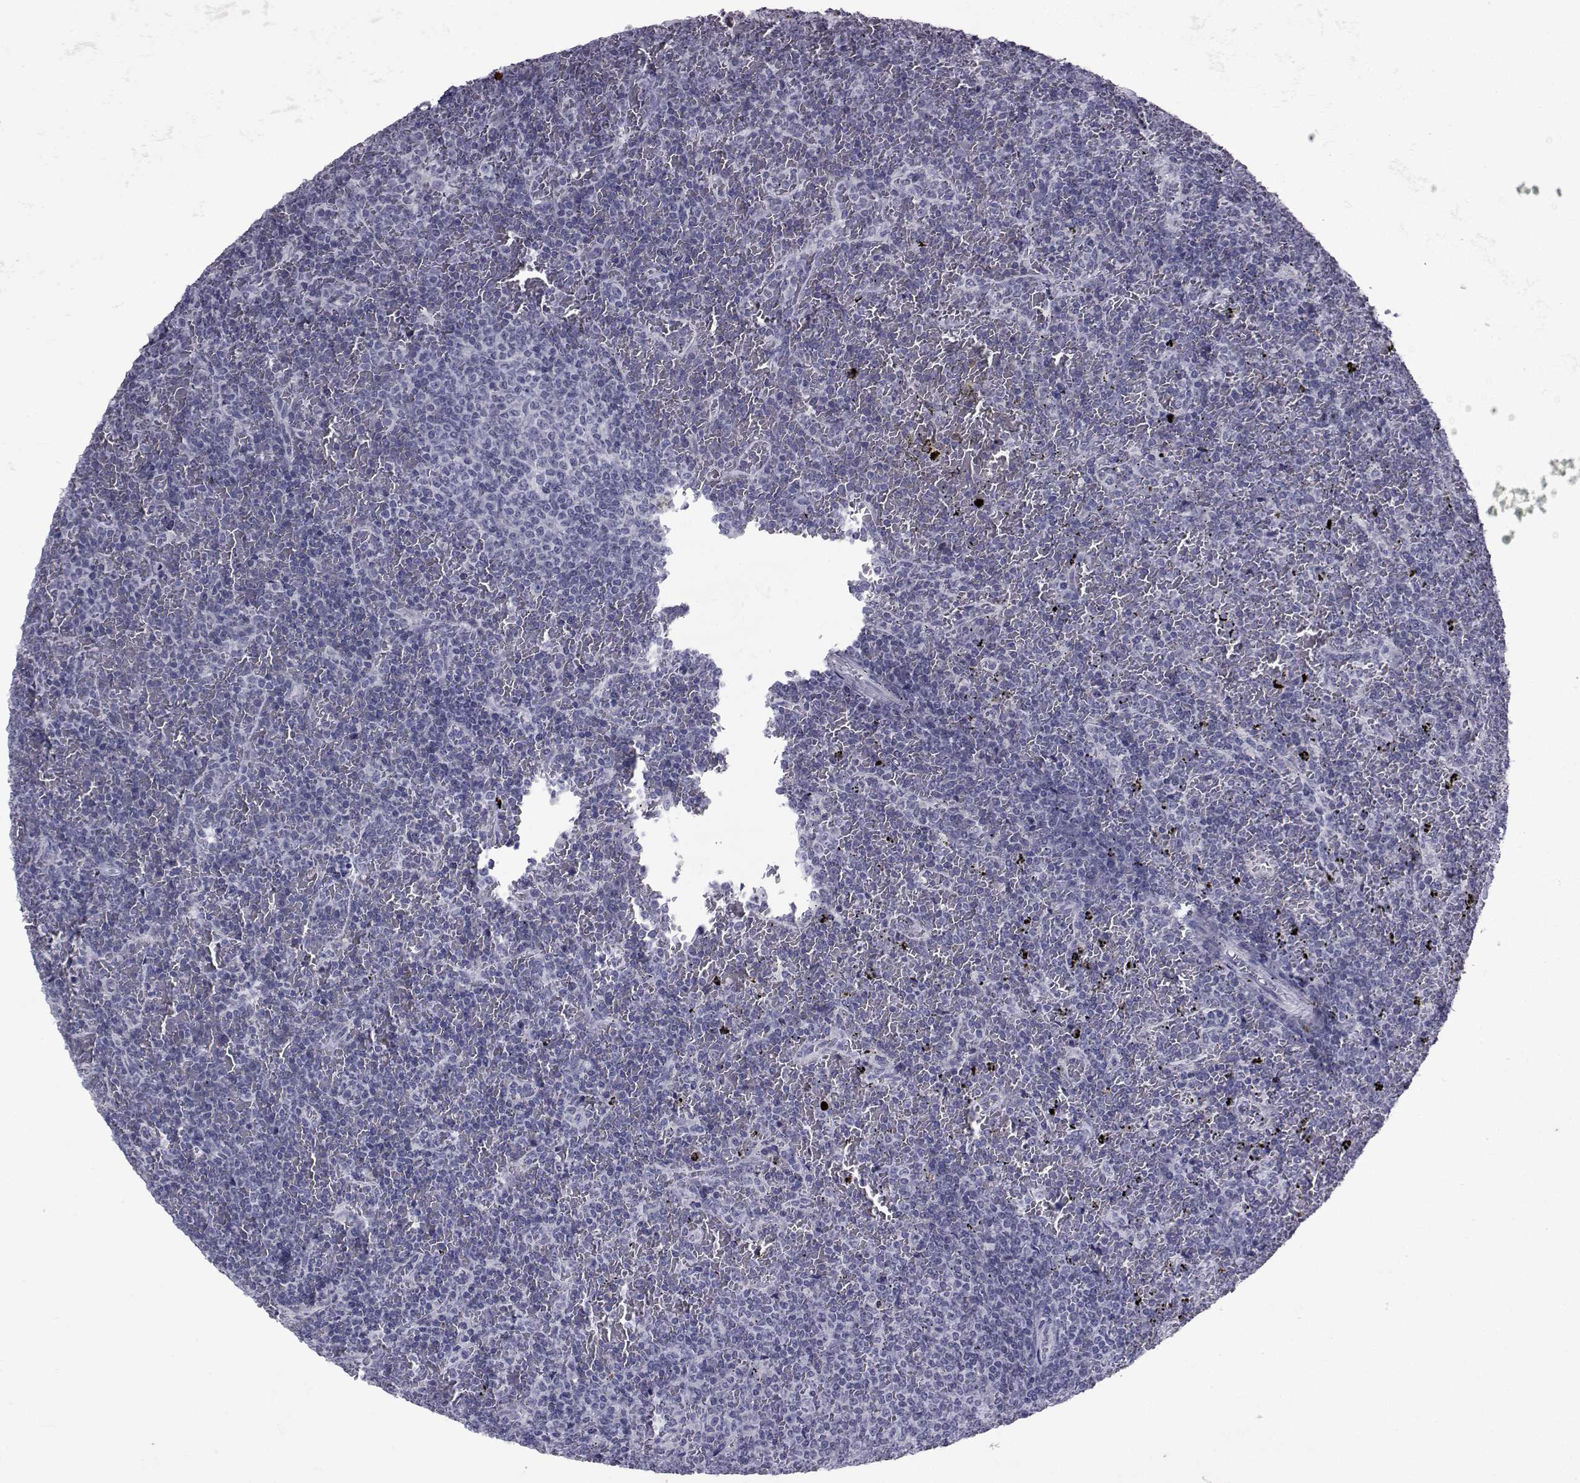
{"staining": {"intensity": "negative", "quantity": "none", "location": "none"}, "tissue": "lymphoma", "cell_type": "Tumor cells", "image_type": "cancer", "snomed": [{"axis": "morphology", "description": "Malignant lymphoma, non-Hodgkin's type, Low grade"}, {"axis": "topography", "description": "Spleen"}], "caption": "Micrograph shows no protein expression in tumor cells of low-grade malignant lymphoma, non-Hodgkin's type tissue.", "gene": "PAX2", "patient": {"sex": "female", "age": 77}}